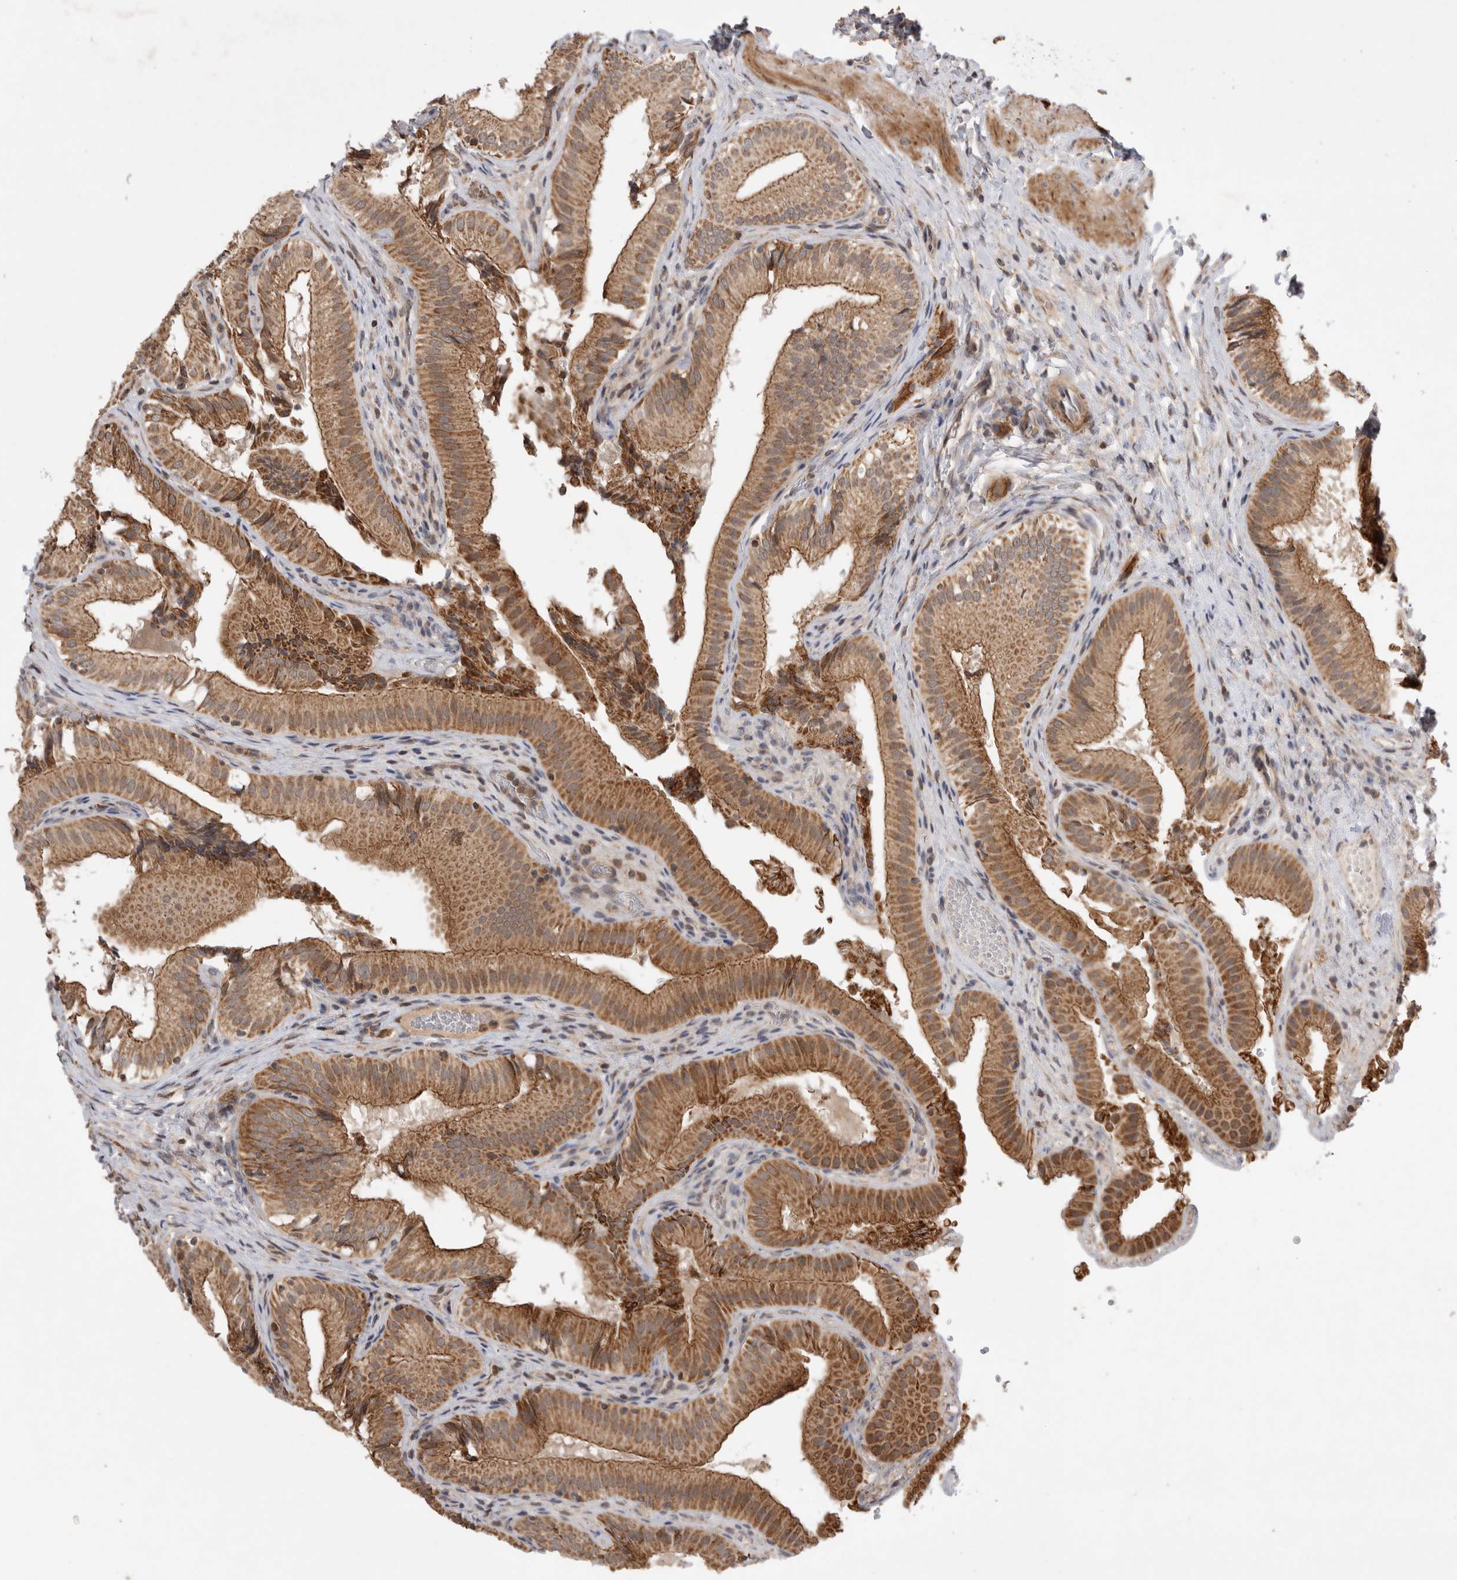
{"staining": {"intensity": "moderate", "quantity": ">75%", "location": "cytoplasmic/membranous"}, "tissue": "gallbladder", "cell_type": "Glandular cells", "image_type": "normal", "snomed": [{"axis": "morphology", "description": "Normal tissue, NOS"}, {"axis": "topography", "description": "Gallbladder"}], "caption": "Immunohistochemical staining of normal human gallbladder shows >75% levels of moderate cytoplasmic/membranous protein expression in about >75% of glandular cells.", "gene": "KCNIP1", "patient": {"sex": "female", "age": 30}}